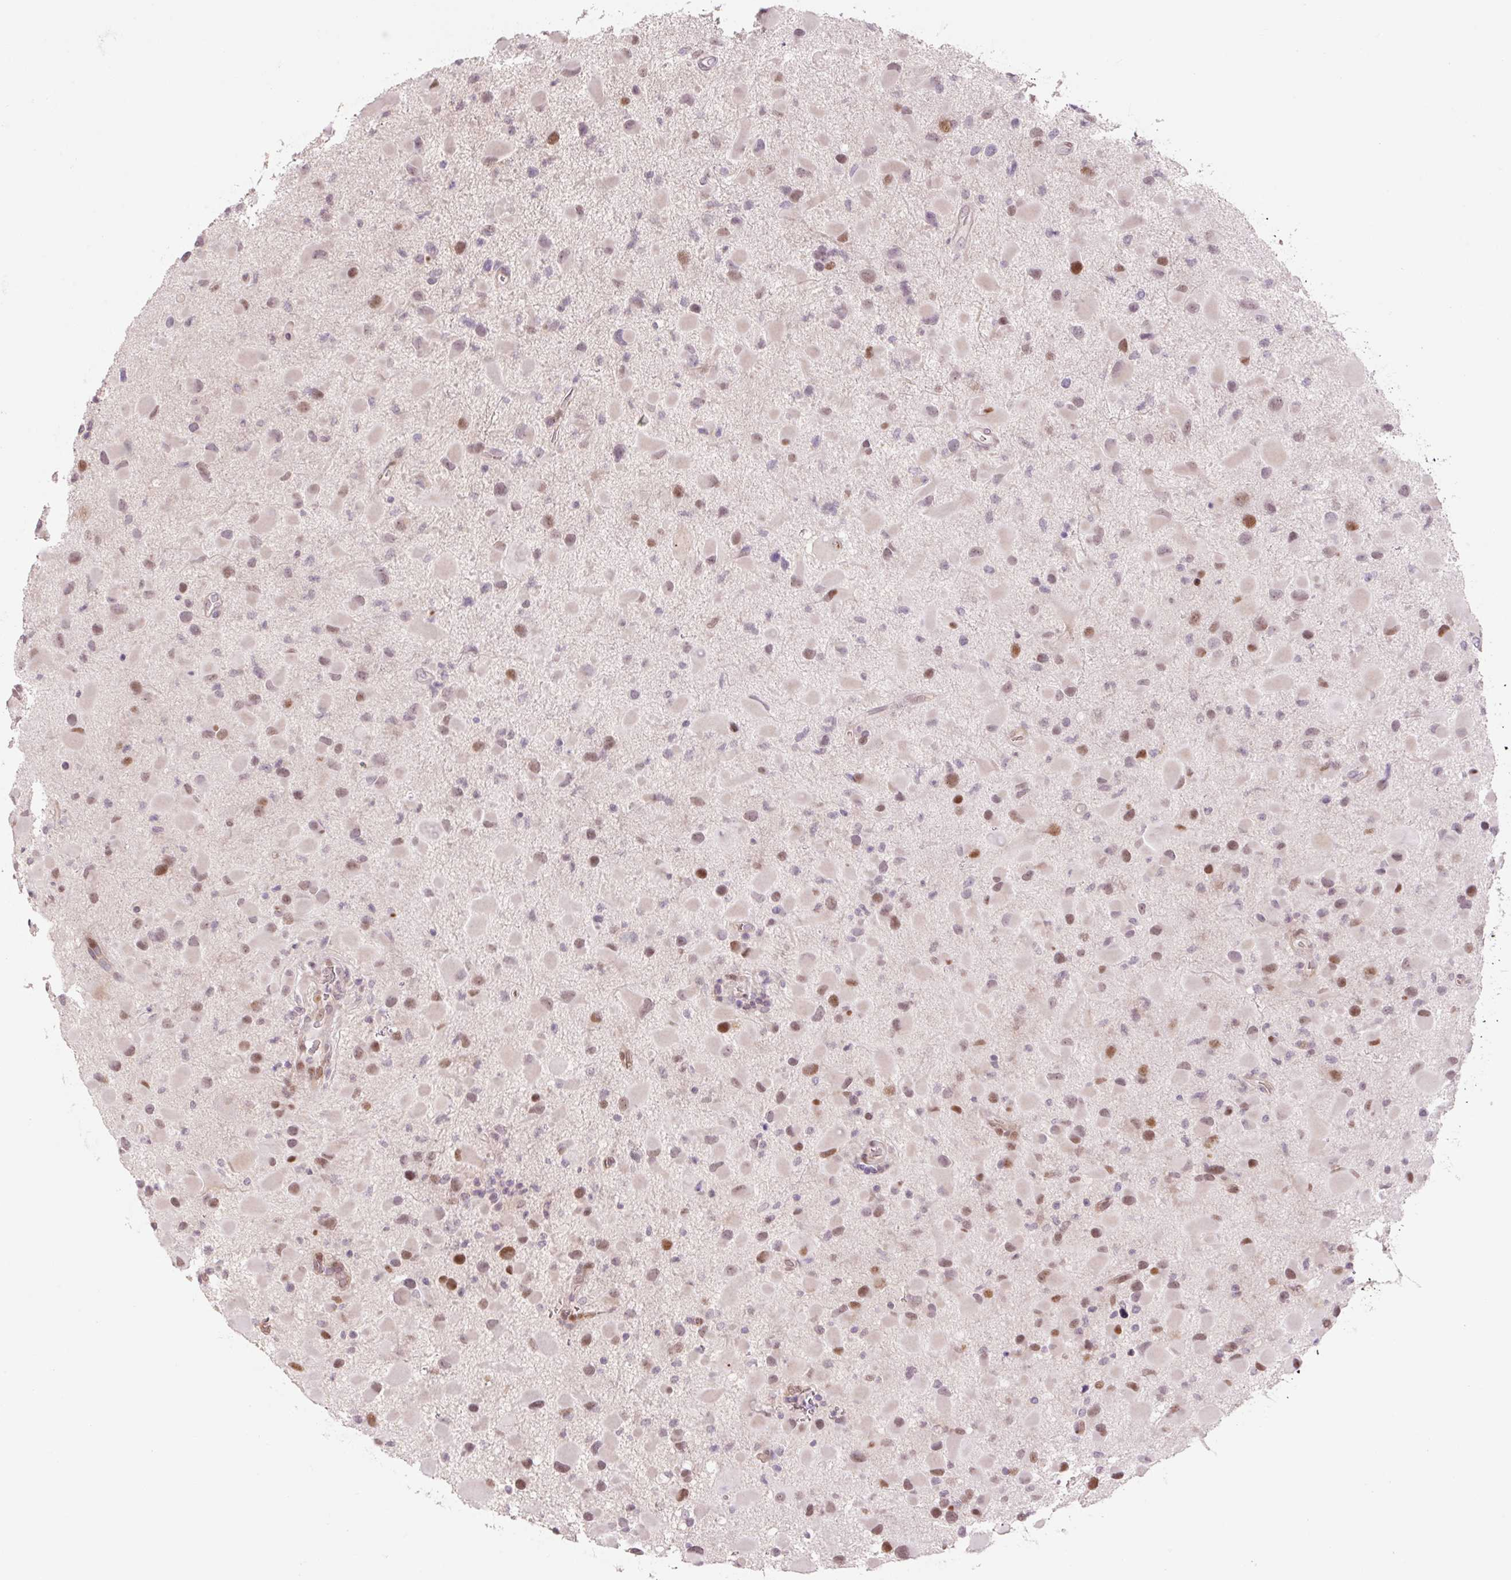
{"staining": {"intensity": "moderate", "quantity": "25%-75%", "location": "nuclear"}, "tissue": "glioma", "cell_type": "Tumor cells", "image_type": "cancer", "snomed": [{"axis": "morphology", "description": "Glioma, malignant, Low grade"}, {"axis": "topography", "description": "Brain"}], "caption": "This micrograph demonstrates immunohistochemistry staining of glioma, with medium moderate nuclear positivity in about 25%-75% of tumor cells.", "gene": "ZNF552", "patient": {"sex": "female", "age": 32}}